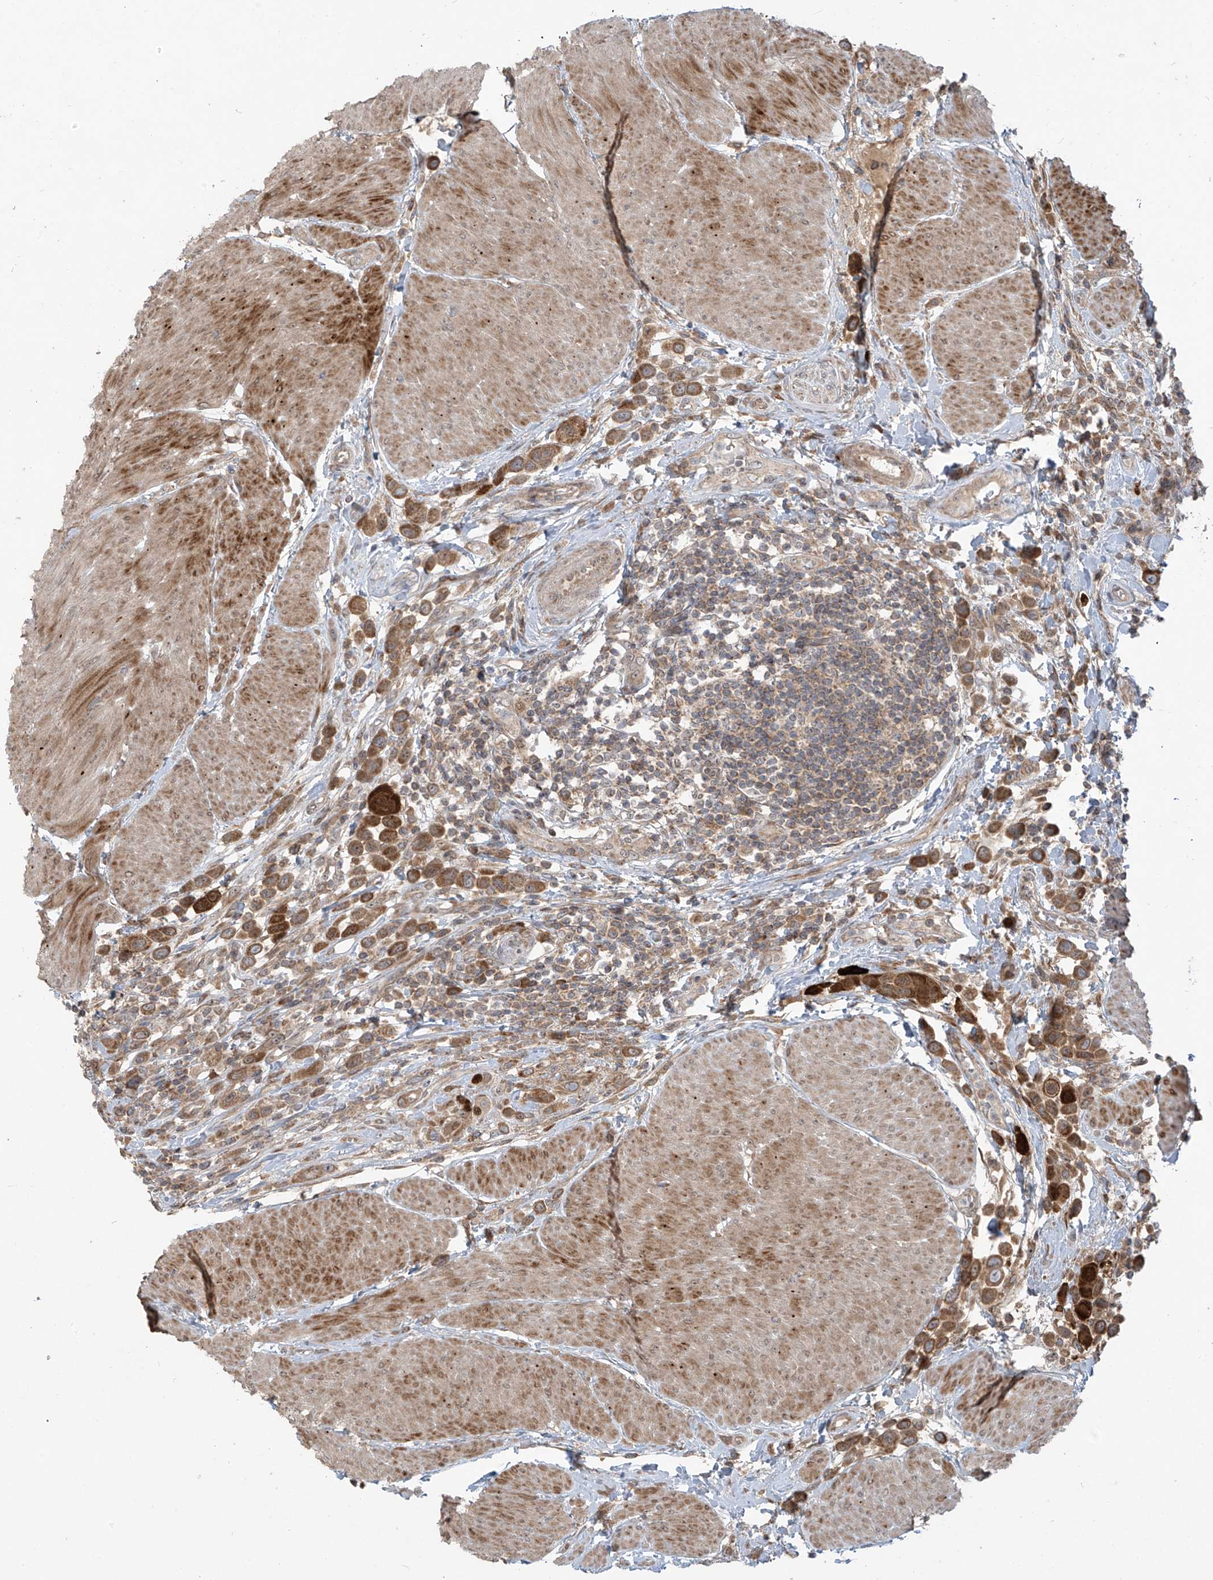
{"staining": {"intensity": "strong", "quantity": ">75%", "location": "cytoplasmic/membranous"}, "tissue": "urothelial cancer", "cell_type": "Tumor cells", "image_type": "cancer", "snomed": [{"axis": "morphology", "description": "Urothelial carcinoma, High grade"}, {"axis": "topography", "description": "Urinary bladder"}], "caption": "Strong cytoplasmic/membranous staining for a protein is identified in approximately >75% of tumor cells of high-grade urothelial carcinoma using immunohistochemistry (IHC).", "gene": "KATNIP", "patient": {"sex": "male", "age": 50}}